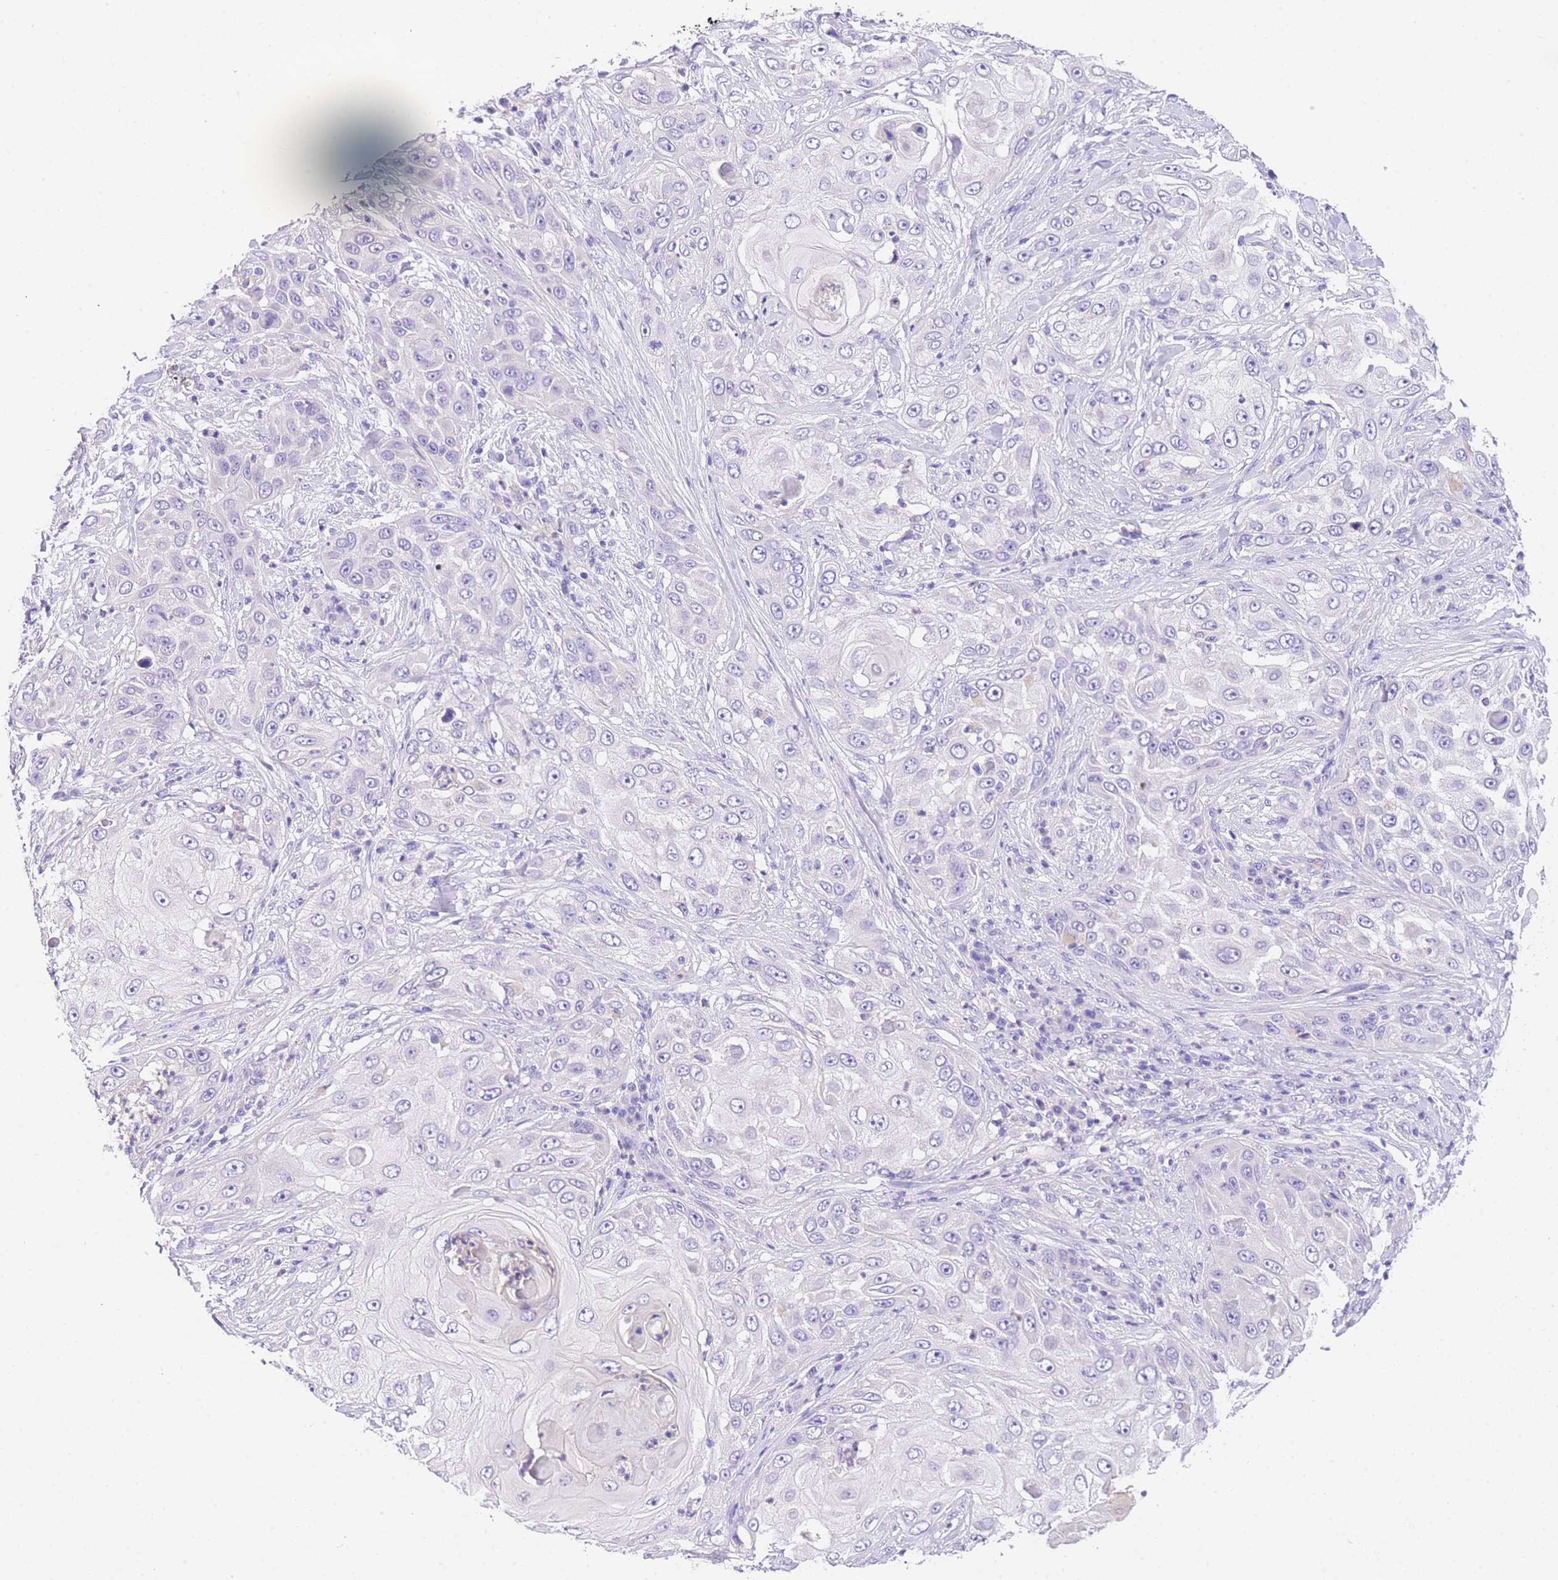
{"staining": {"intensity": "negative", "quantity": "none", "location": "none"}, "tissue": "skin cancer", "cell_type": "Tumor cells", "image_type": "cancer", "snomed": [{"axis": "morphology", "description": "Squamous cell carcinoma, NOS"}, {"axis": "topography", "description": "Skin"}], "caption": "Tumor cells are negative for brown protein staining in skin cancer.", "gene": "EPN2", "patient": {"sex": "female", "age": 44}}